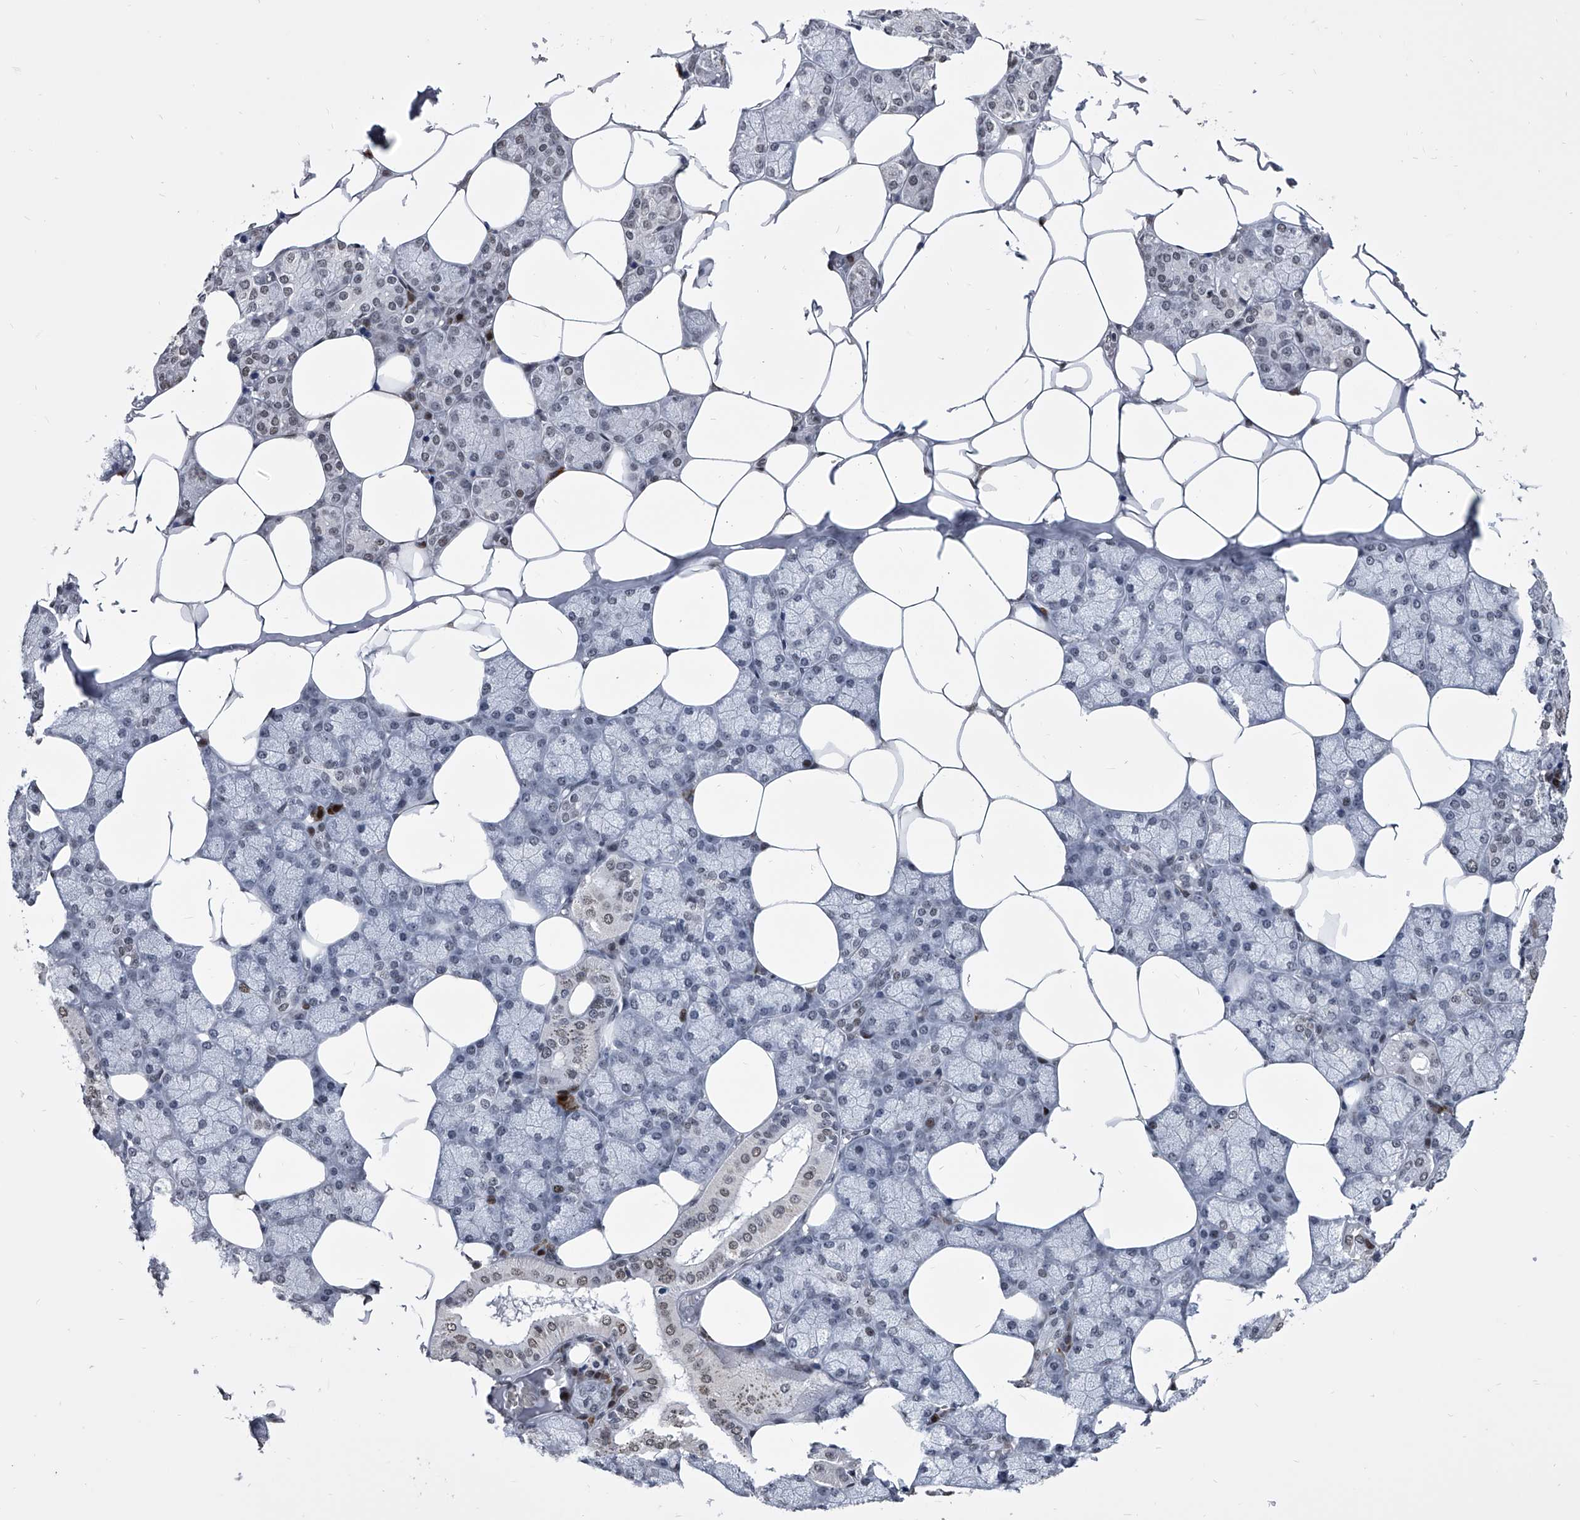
{"staining": {"intensity": "moderate", "quantity": "<25%", "location": "nuclear"}, "tissue": "salivary gland", "cell_type": "Glandular cells", "image_type": "normal", "snomed": [{"axis": "morphology", "description": "Normal tissue, NOS"}, {"axis": "topography", "description": "Salivary gland"}], "caption": "Immunohistochemical staining of benign human salivary gland reveals moderate nuclear protein positivity in approximately <25% of glandular cells. The staining was performed using DAB (3,3'-diaminobenzidine) to visualize the protein expression in brown, while the nuclei were stained in blue with hematoxylin (Magnification: 20x).", "gene": "CMTR1", "patient": {"sex": "male", "age": 62}}